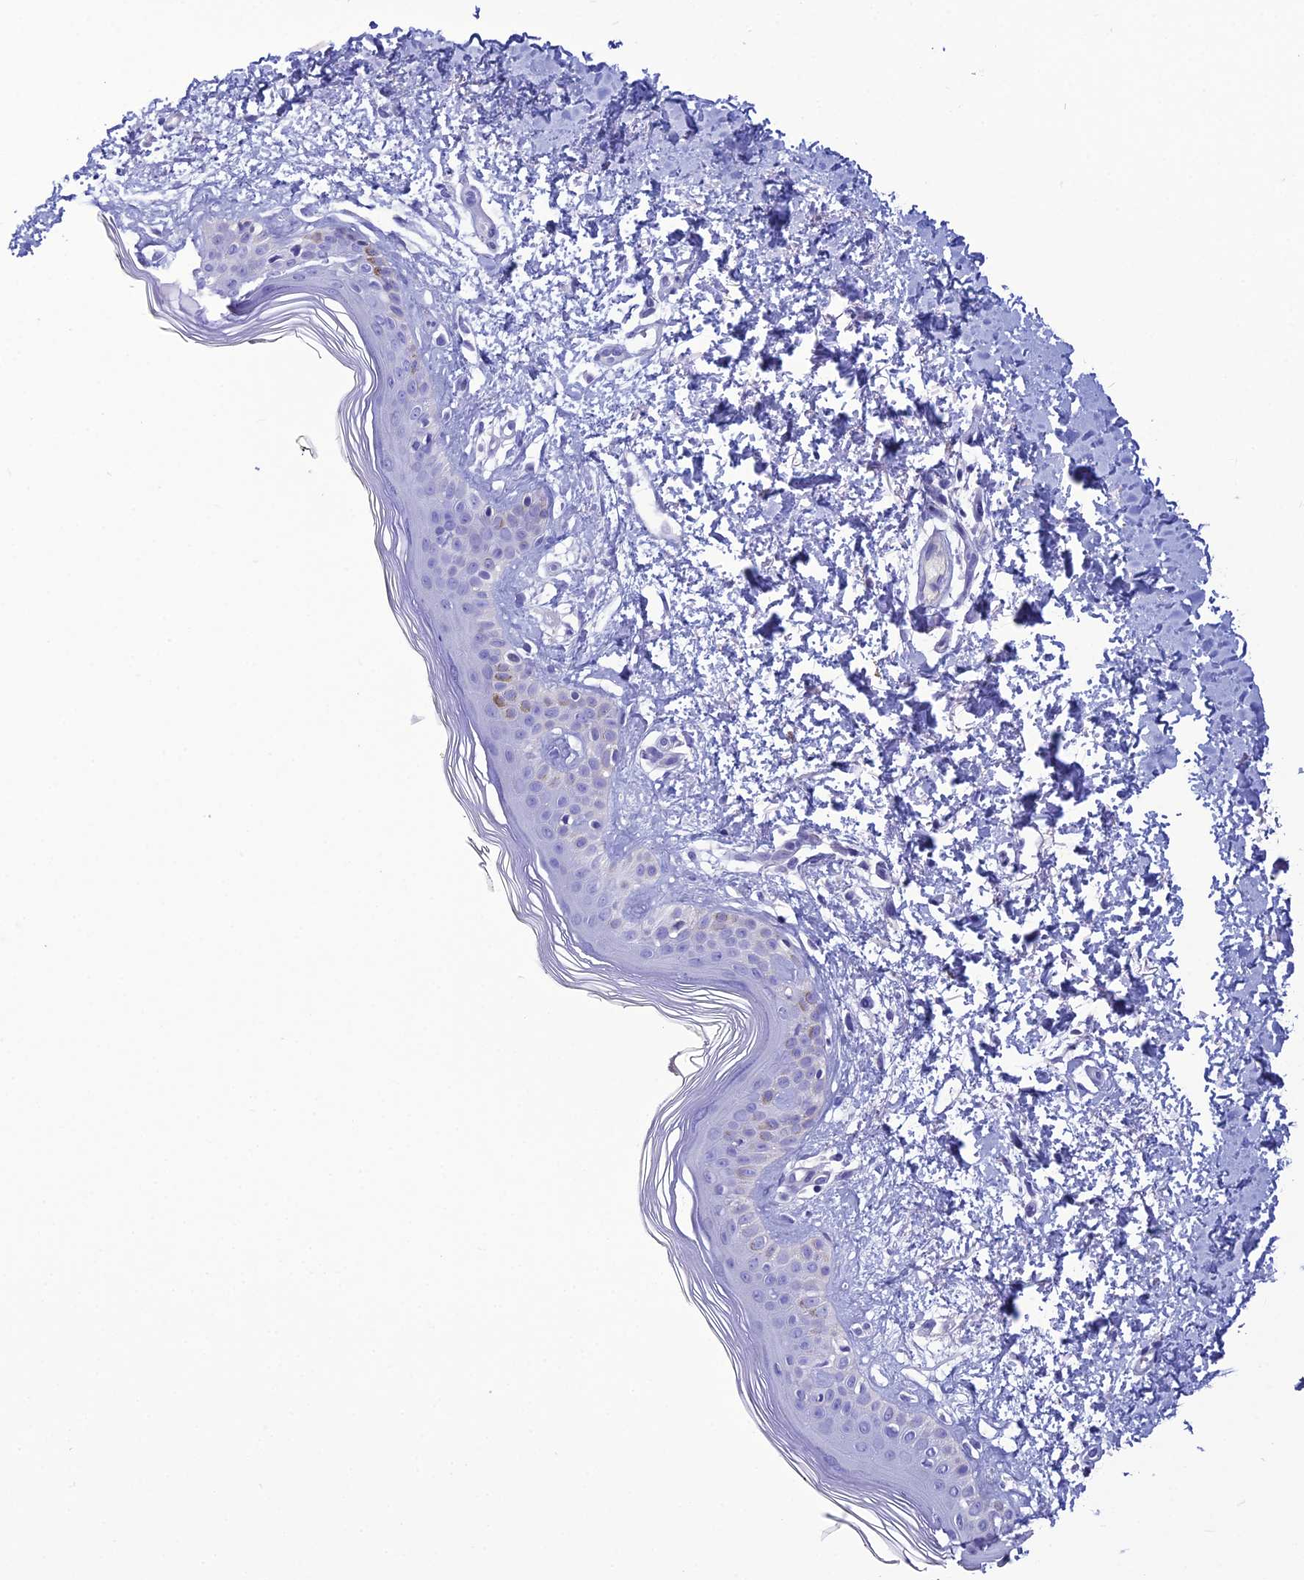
{"staining": {"intensity": "negative", "quantity": "none", "location": "none"}, "tissue": "skin", "cell_type": "Fibroblasts", "image_type": "normal", "snomed": [{"axis": "morphology", "description": "Normal tissue, NOS"}, {"axis": "topography", "description": "Skin"}], "caption": "Image shows no significant protein positivity in fibroblasts of benign skin.", "gene": "CRB2", "patient": {"sex": "female", "age": 64}}